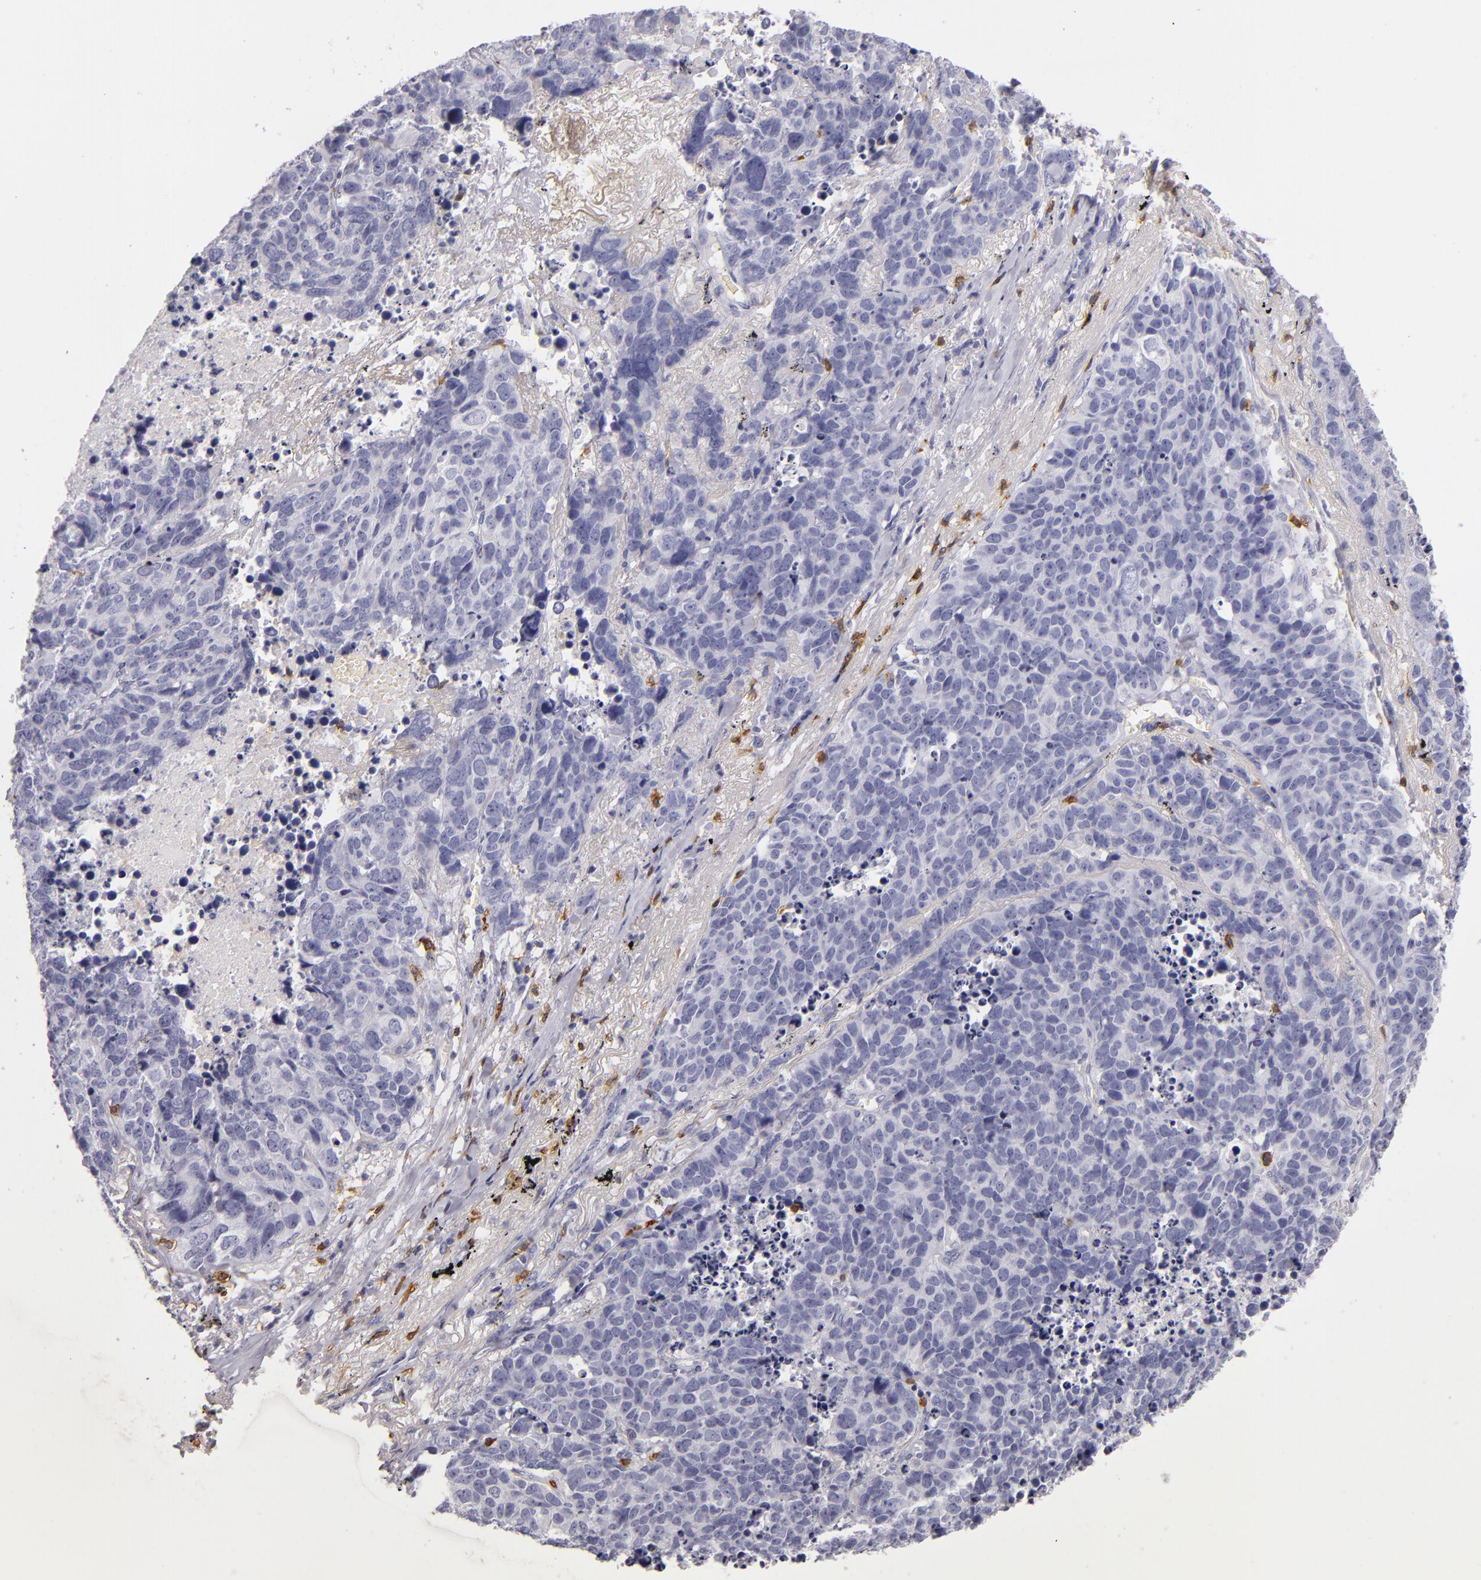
{"staining": {"intensity": "negative", "quantity": "none", "location": "none"}, "tissue": "lung cancer", "cell_type": "Tumor cells", "image_type": "cancer", "snomed": [{"axis": "morphology", "description": "Carcinoid, malignant, NOS"}, {"axis": "topography", "description": "Lung"}], "caption": "DAB immunohistochemical staining of human malignant carcinoid (lung) demonstrates no significant staining in tumor cells.", "gene": "LAT", "patient": {"sex": "male", "age": 60}}